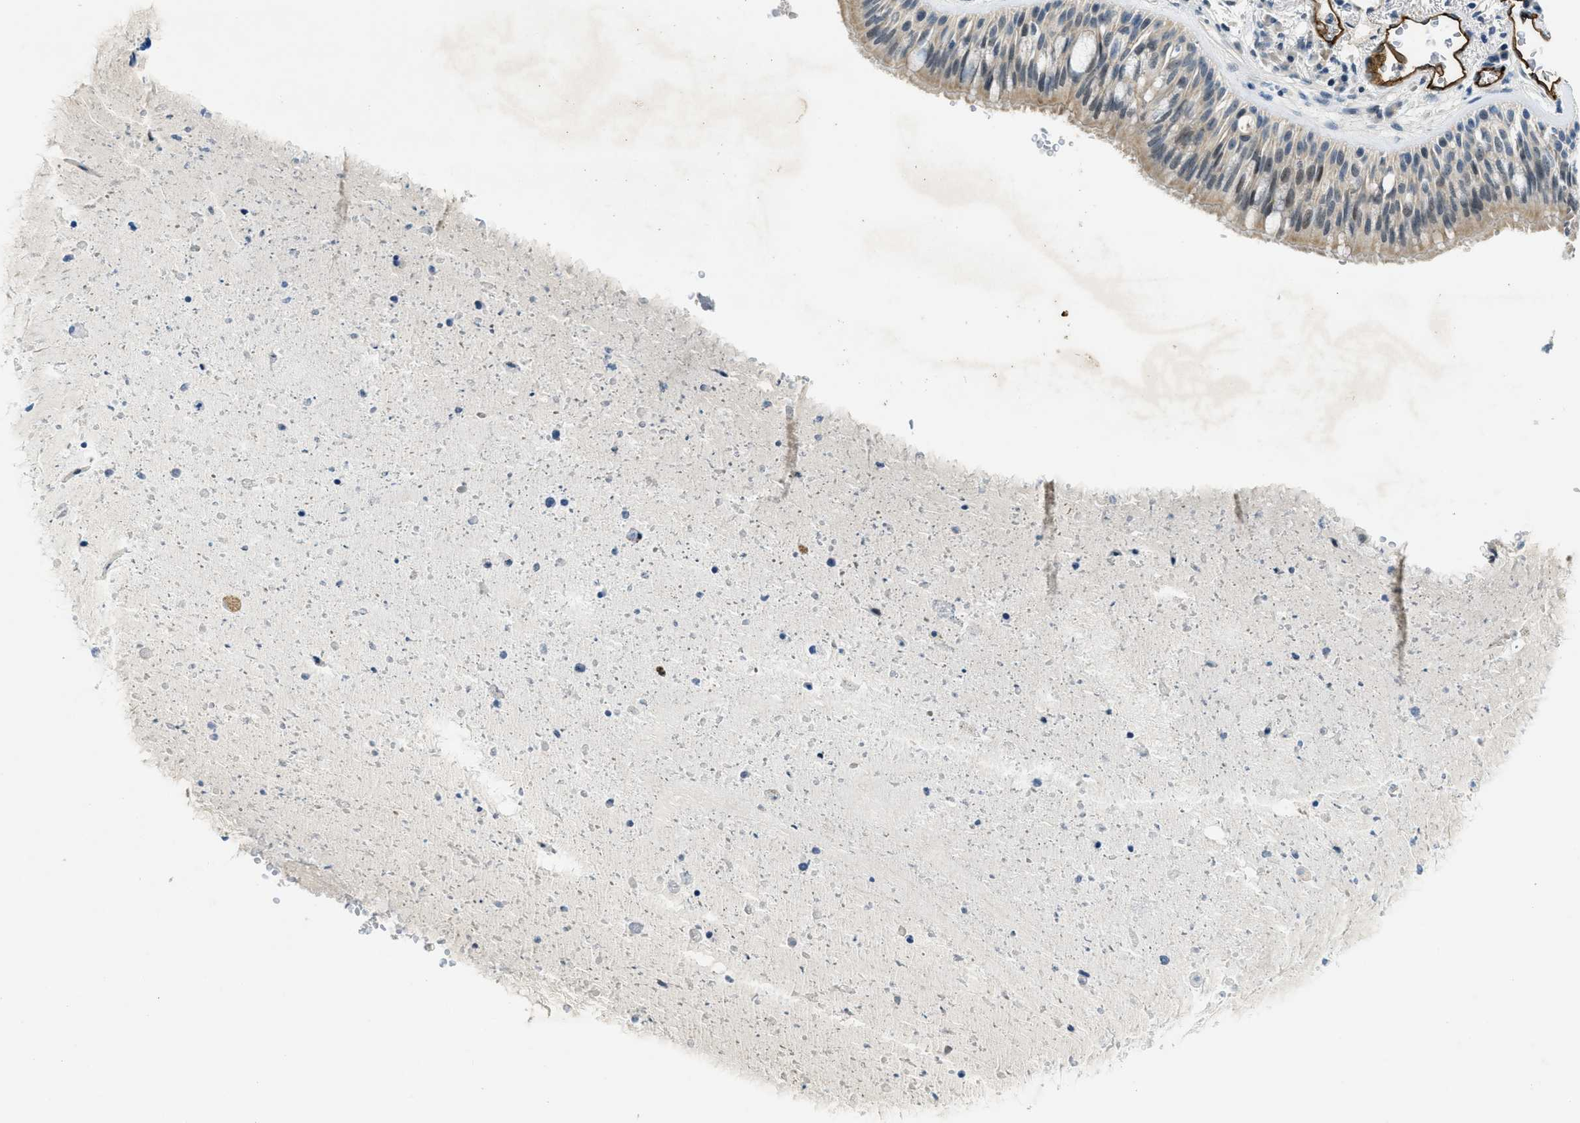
{"staining": {"intensity": "weak", "quantity": ">75%", "location": "cytoplasmic/membranous"}, "tissue": "bronchus", "cell_type": "Respiratory epithelial cells", "image_type": "normal", "snomed": [{"axis": "morphology", "description": "Normal tissue, NOS"}, {"axis": "morphology", "description": "Adenocarcinoma, NOS"}, {"axis": "morphology", "description": "Adenocarcinoma, metastatic, NOS"}, {"axis": "topography", "description": "Lymph node"}, {"axis": "topography", "description": "Bronchus"}, {"axis": "topography", "description": "Lung"}], "caption": "Bronchus stained for a protein reveals weak cytoplasmic/membranous positivity in respiratory epithelial cells.", "gene": "SLCO2A1", "patient": {"sex": "female", "age": 54}}